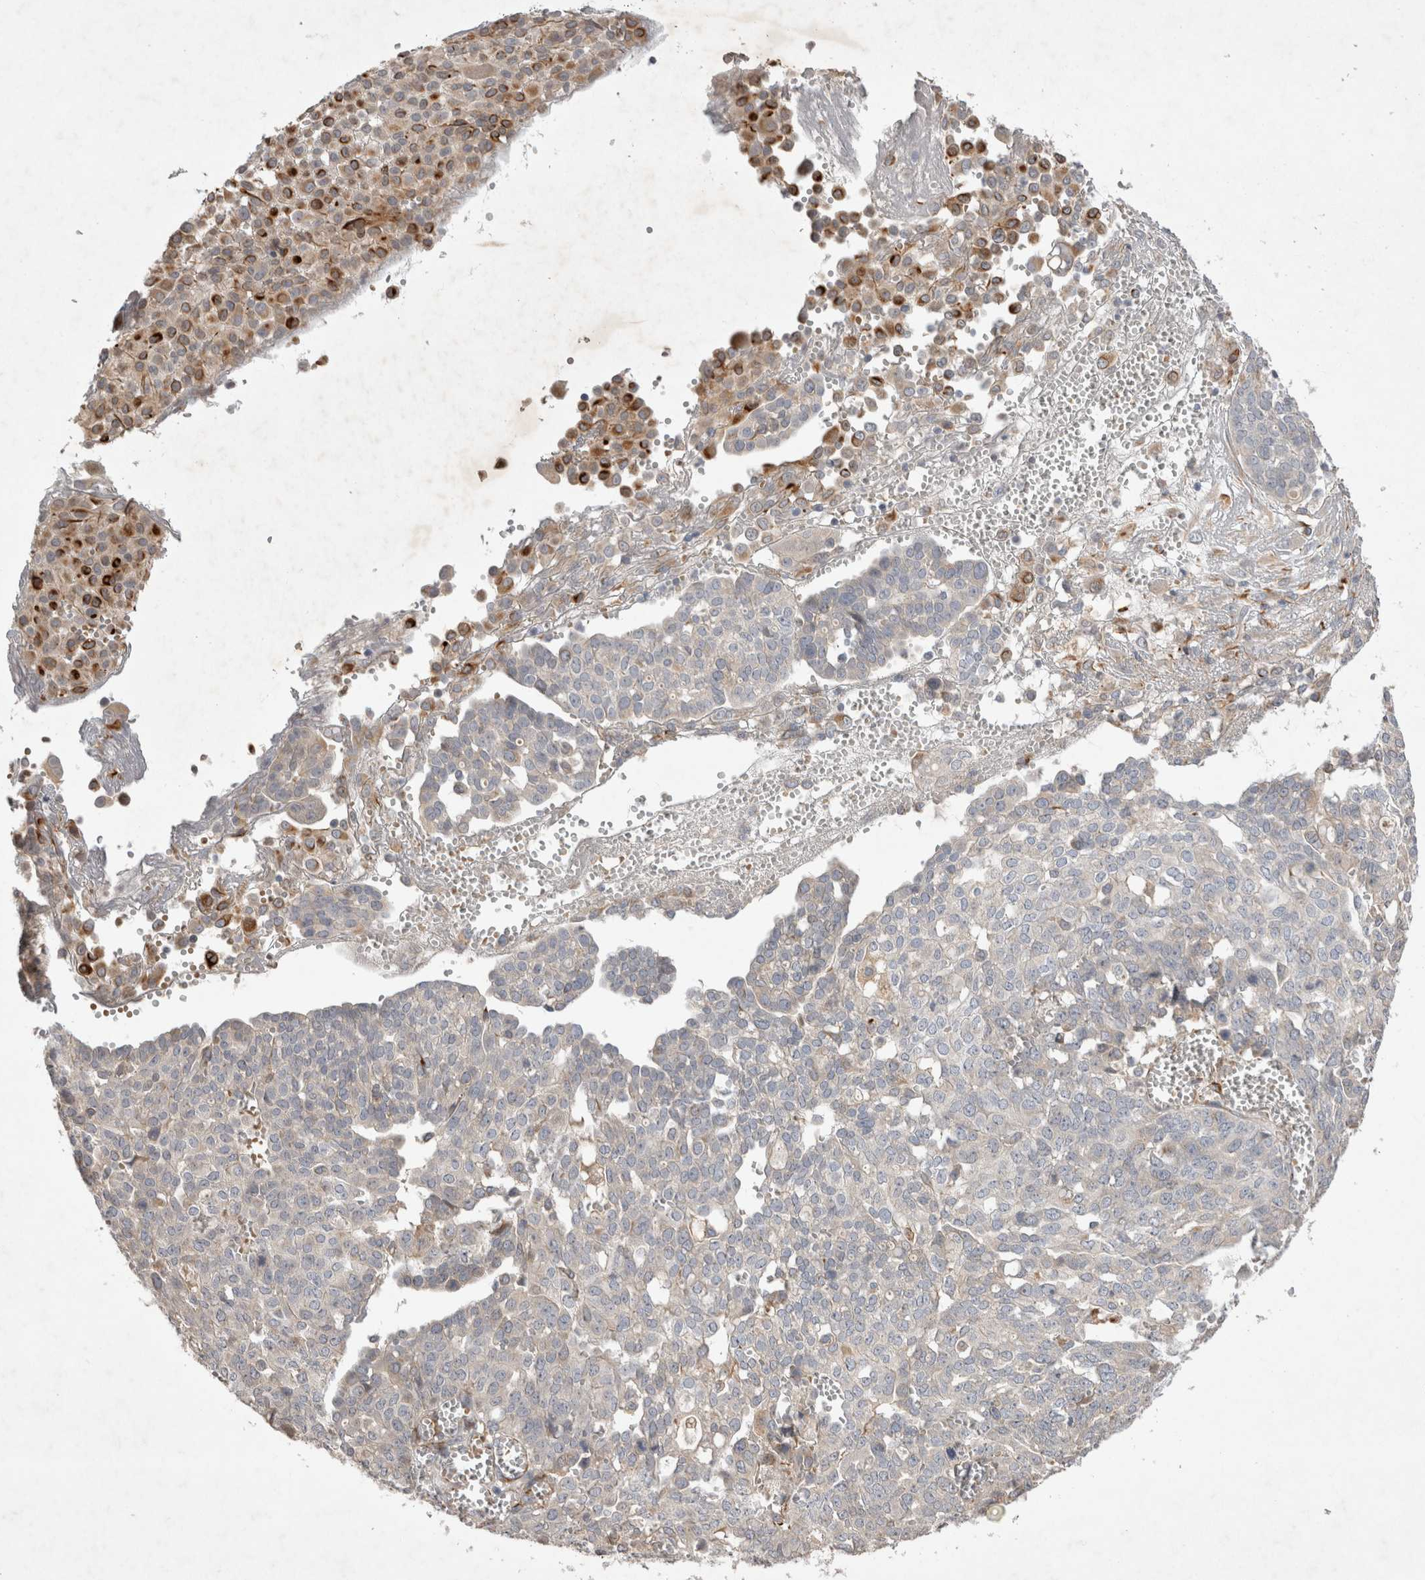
{"staining": {"intensity": "negative", "quantity": "none", "location": "none"}, "tissue": "ovarian cancer", "cell_type": "Tumor cells", "image_type": "cancer", "snomed": [{"axis": "morphology", "description": "Cystadenocarcinoma, serous, NOS"}, {"axis": "topography", "description": "Soft tissue"}, {"axis": "topography", "description": "Ovary"}], "caption": "Immunohistochemical staining of human ovarian cancer displays no significant expression in tumor cells.", "gene": "NMU", "patient": {"sex": "female", "age": 57}}